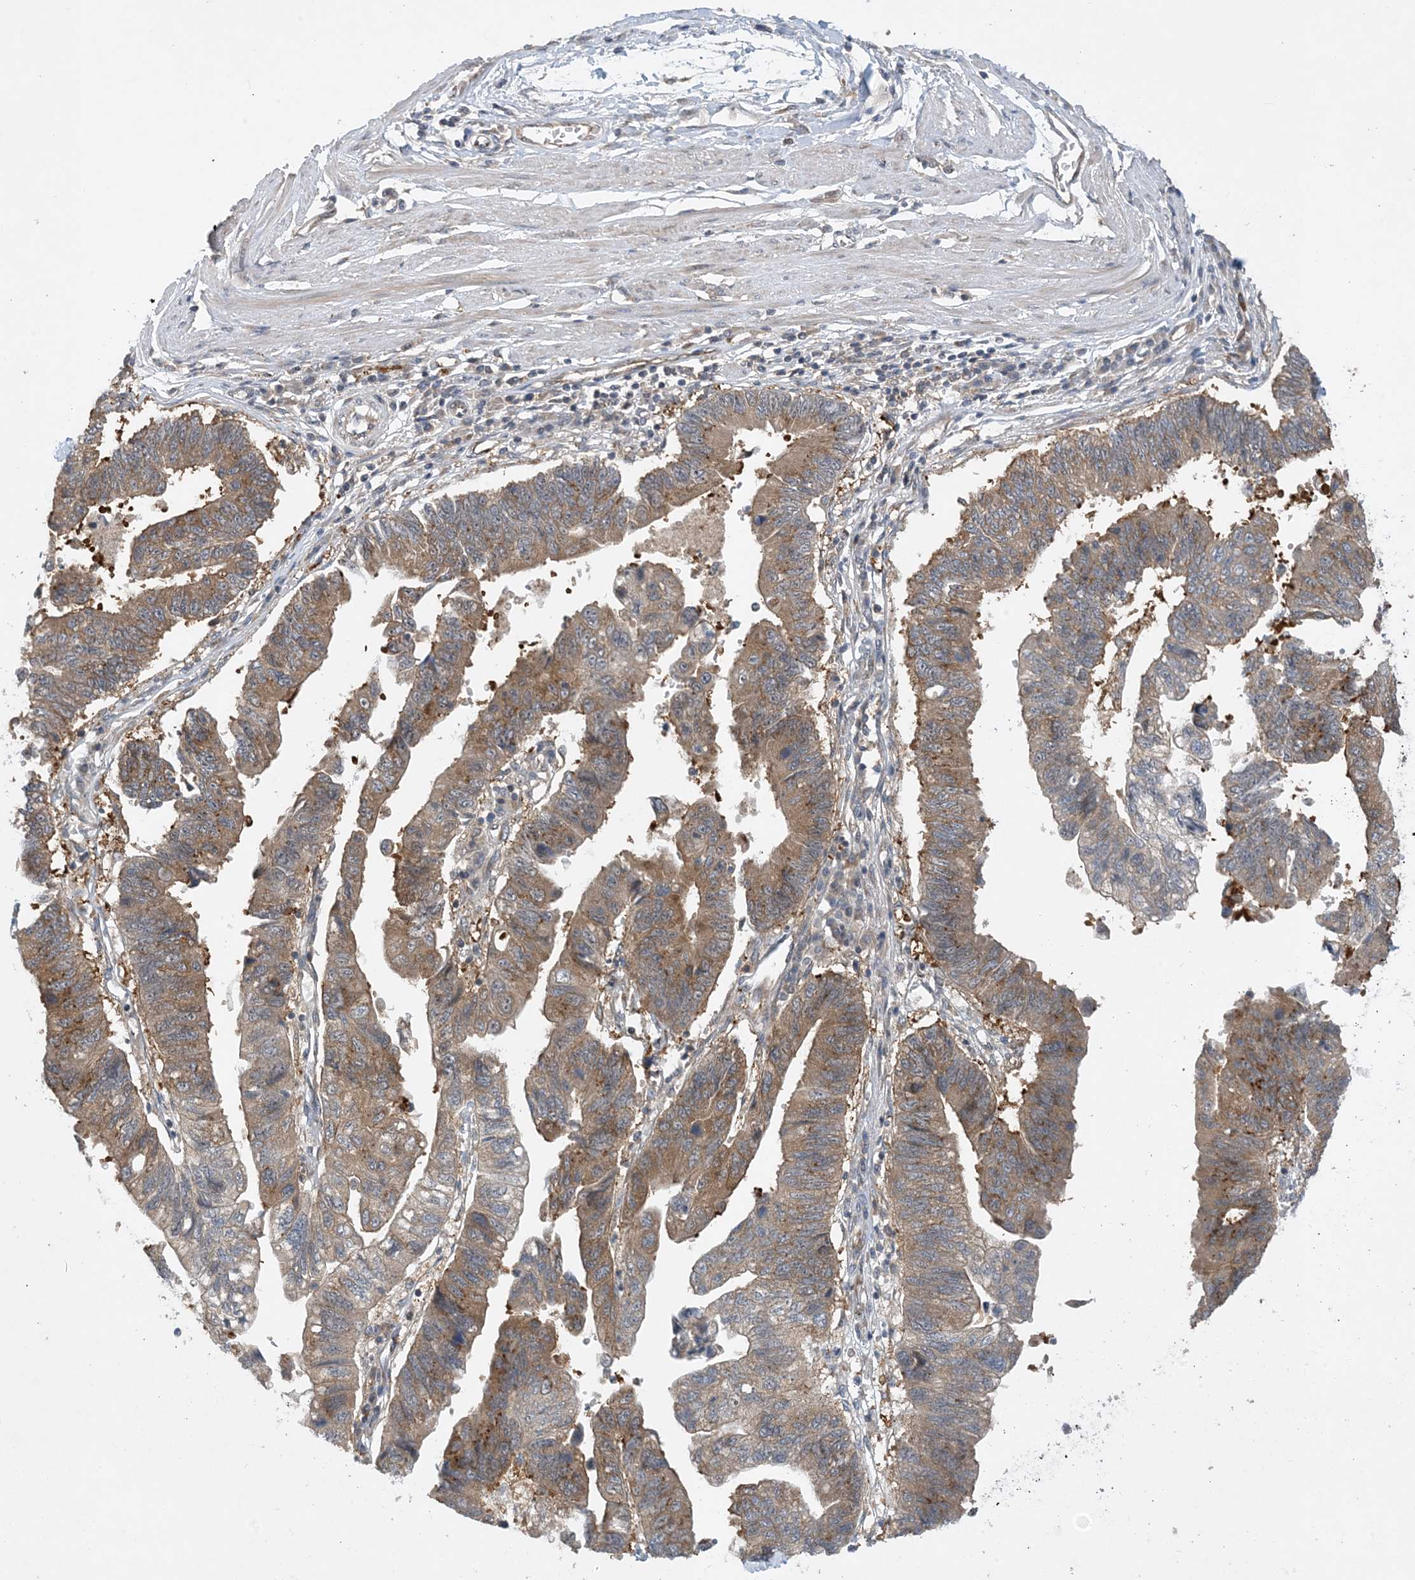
{"staining": {"intensity": "moderate", "quantity": ">75%", "location": "cytoplasmic/membranous"}, "tissue": "stomach cancer", "cell_type": "Tumor cells", "image_type": "cancer", "snomed": [{"axis": "morphology", "description": "Adenocarcinoma, NOS"}, {"axis": "topography", "description": "Stomach"}], "caption": "Protein expression analysis of human adenocarcinoma (stomach) reveals moderate cytoplasmic/membranous positivity in about >75% of tumor cells. (brown staining indicates protein expression, while blue staining denotes nuclei).", "gene": "TINAG", "patient": {"sex": "male", "age": 59}}